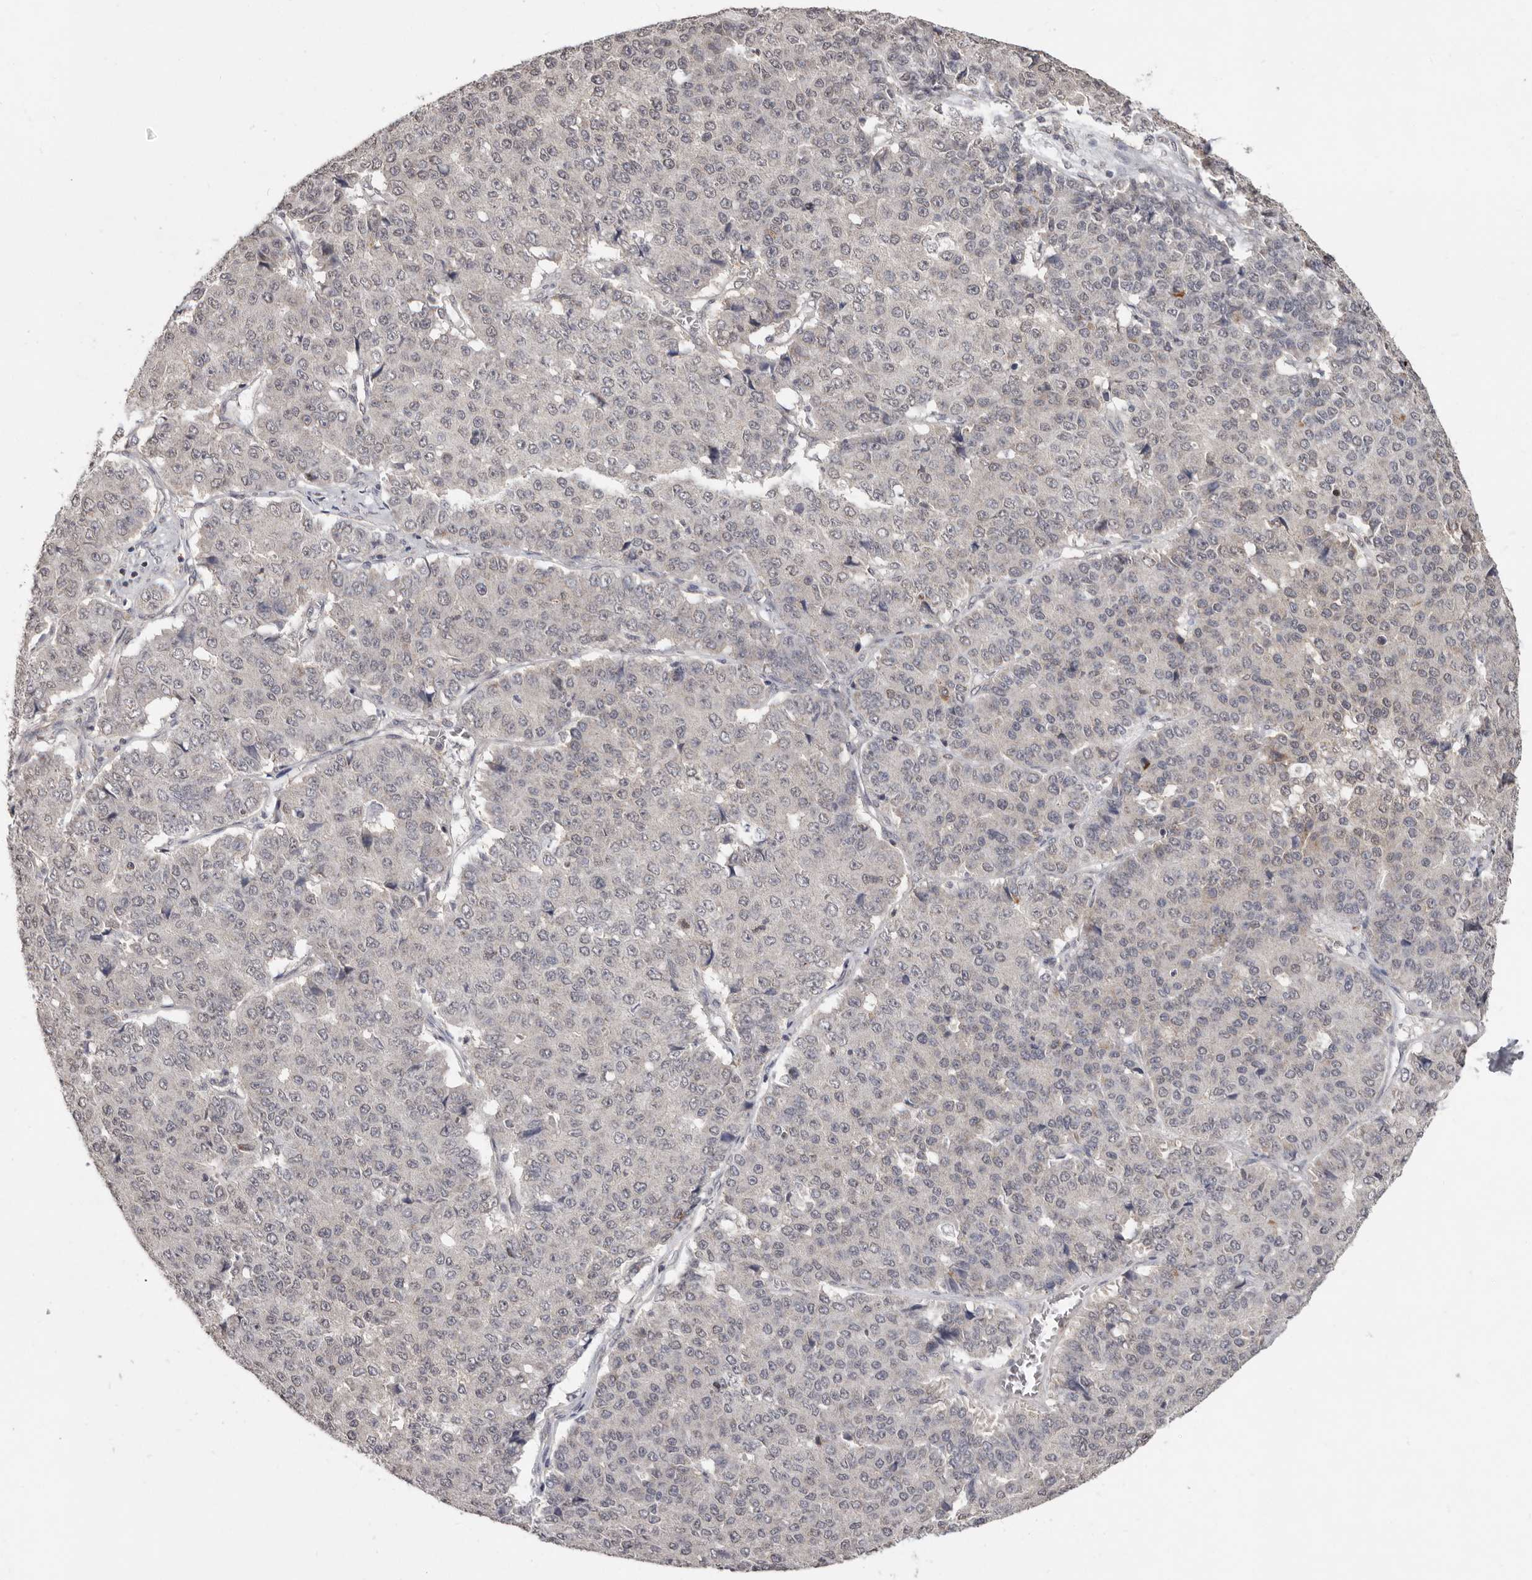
{"staining": {"intensity": "negative", "quantity": "none", "location": "none"}, "tissue": "pancreatic cancer", "cell_type": "Tumor cells", "image_type": "cancer", "snomed": [{"axis": "morphology", "description": "Adenocarcinoma, NOS"}, {"axis": "topography", "description": "Pancreas"}], "caption": "The immunohistochemistry (IHC) image has no significant expression in tumor cells of pancreatic cancer tissue.", "gene": "LINGO2", "patient": {"sex": "male", "age": 50}}